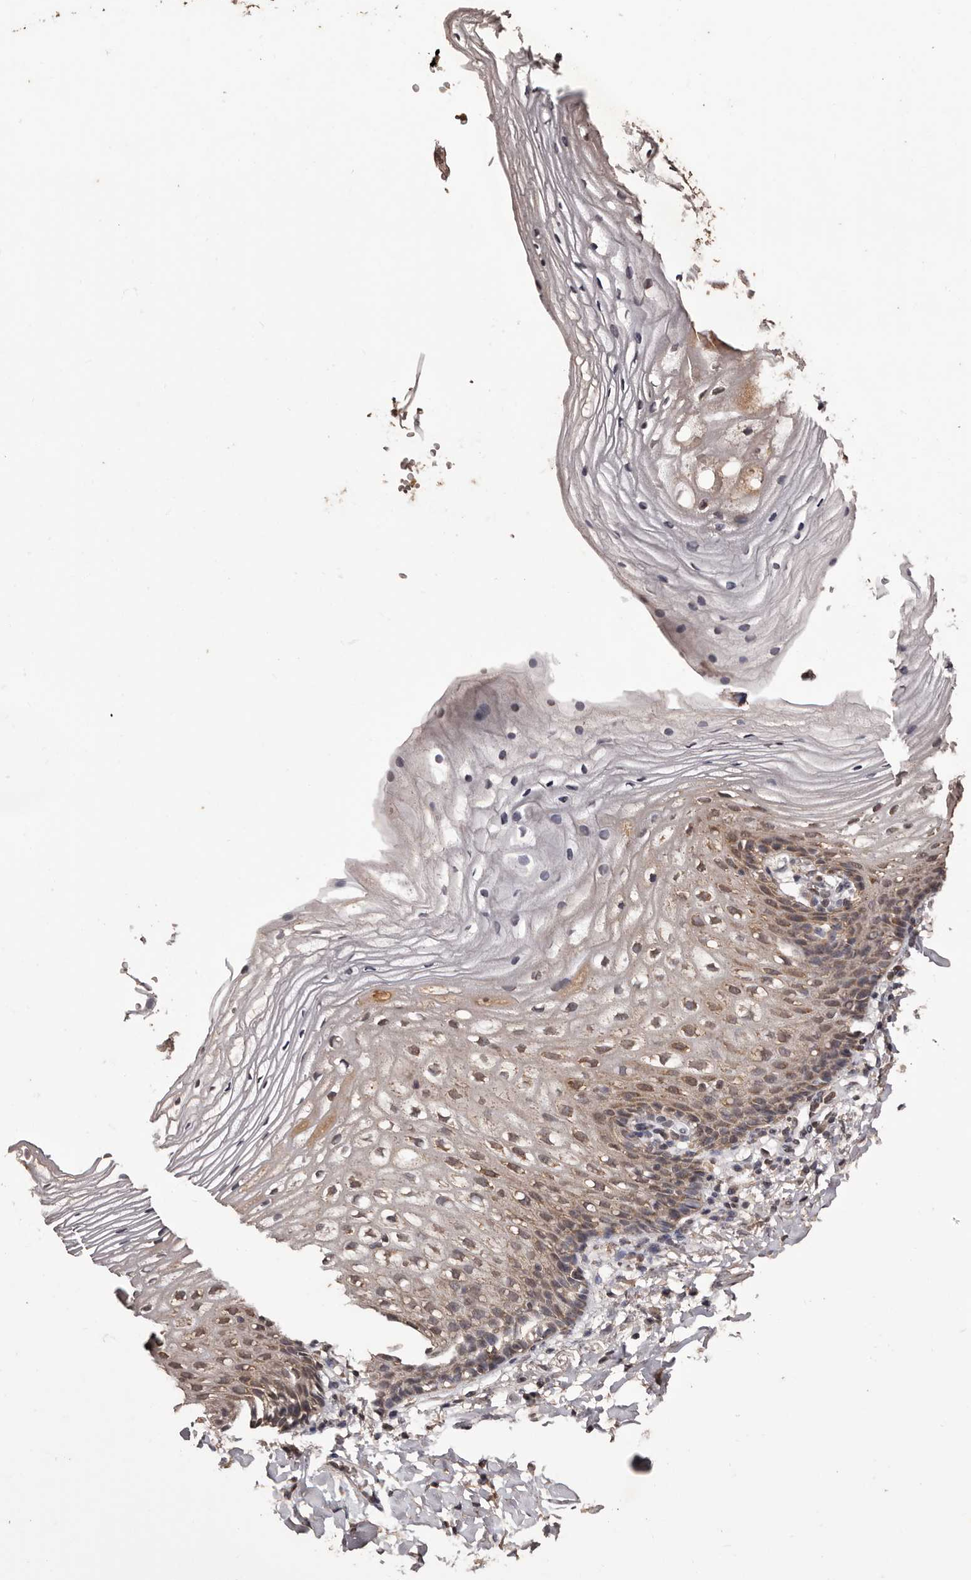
{"staining": {"intensity": "moderate", "quantity": ">75%", "location": "cytoplasmic/membranous"}, "tissue": "vagina", "cell_type": "Squamous epithelial cells", "image_type": "normal", "snomed": [{"axis": "morphology", "description": "Normal tissue, NOS"}, {"axis": "topography", "description": "Vagina"}], "caption": "Immunohistochemistry (IHC) staining of normal vagina, which reveals medium levels of moderate cytoplasmic/membranous expression in about >75% of squamous epithelial cells indicating moderate cytoplasmic/membranous protein positivity. The staining was performed using DAB (brown) for protein detection and nuclei were counterstained in hematoxylin (blue).", "gene": "NAV1", "patient": {"sex": "female", "age": 60}}